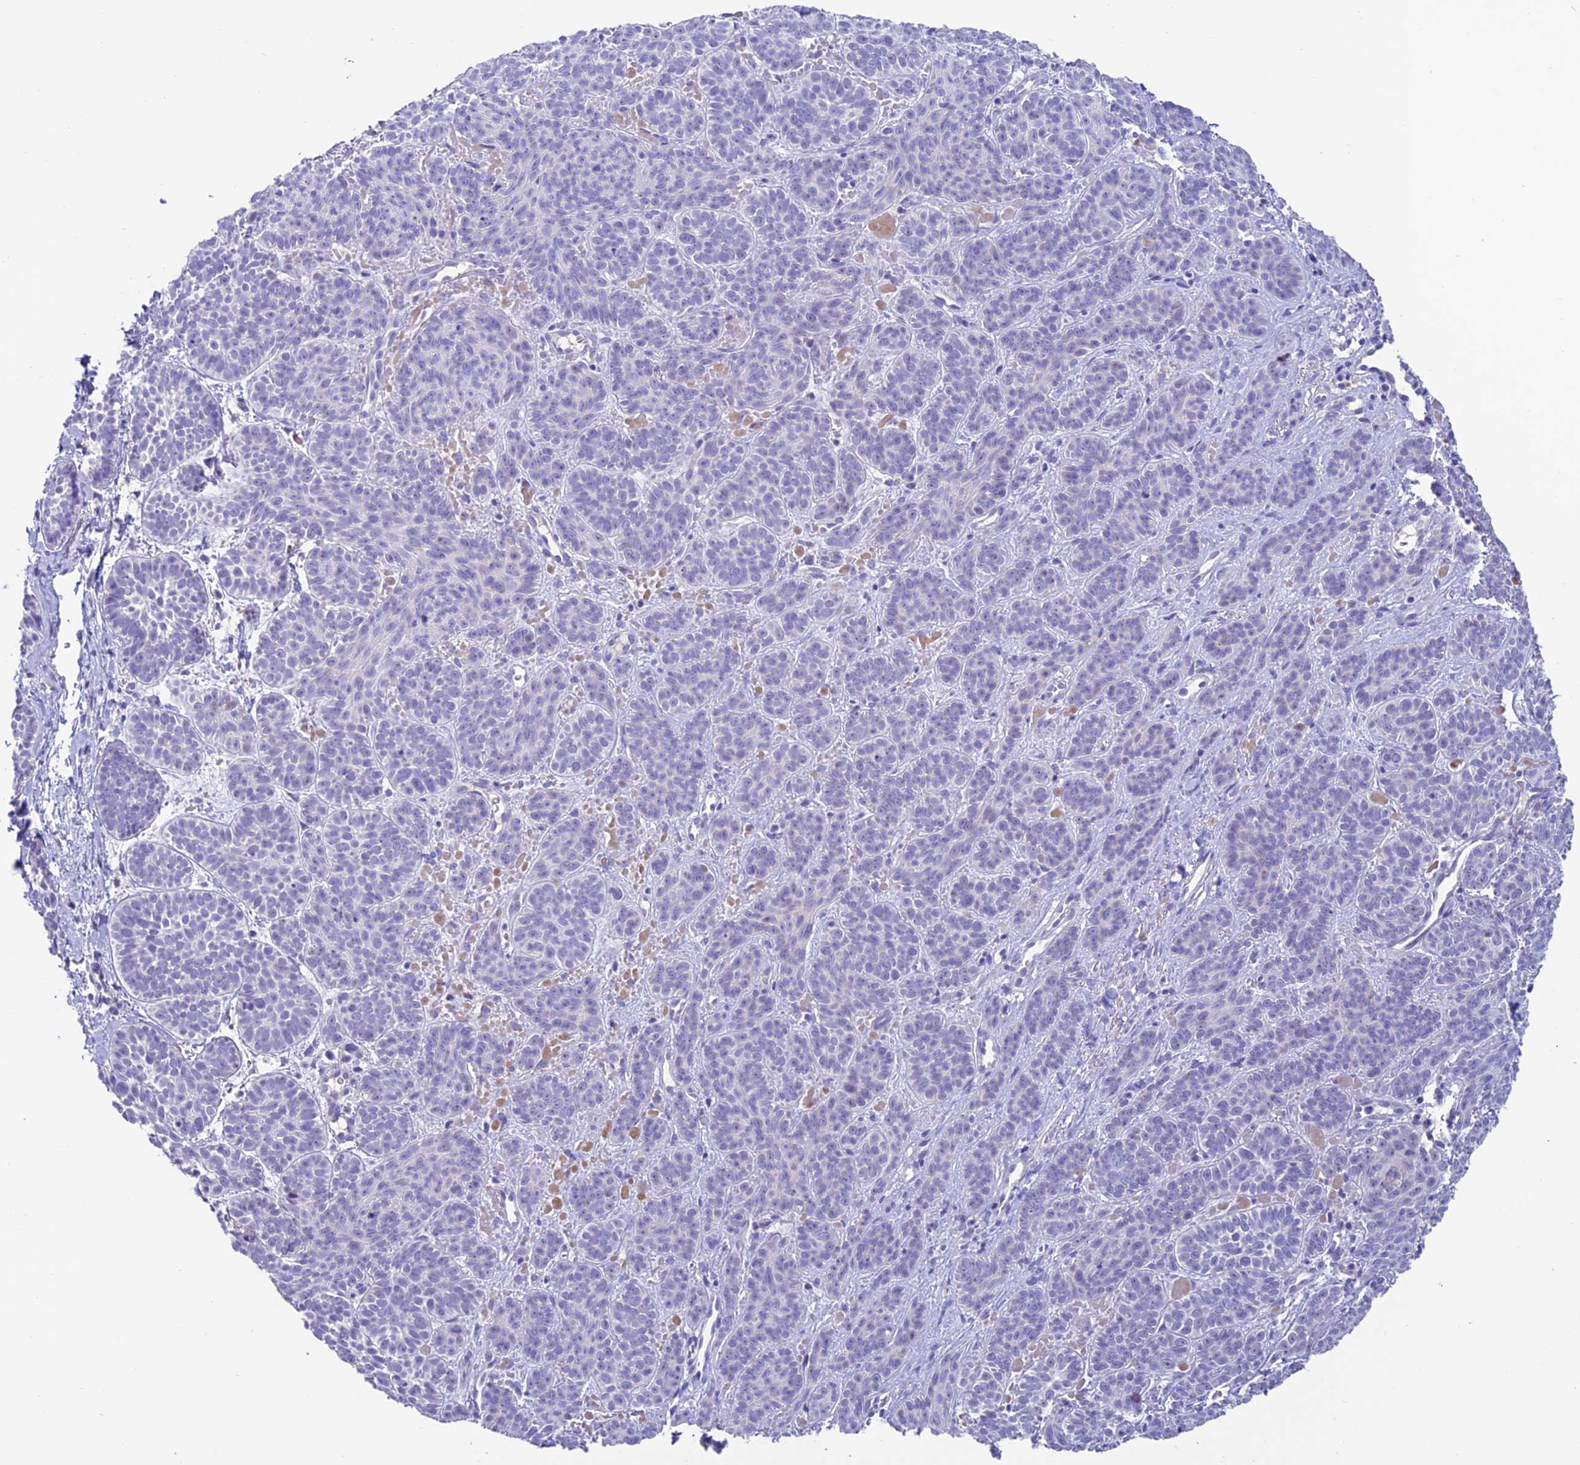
{"staining": {"intensity": "negative", "quantity": "none", "location": "none"}, "tissue": "skin cancer", "cell_type": "Tumor cells", "image_type": "cancer", "snomed": [{"axis": "morphology", "description": "Basal cell carcinoma"}, {"axis": "topography", "description": "Skin"}], "caption": "This is an IHC histopathology image of human skin cancer. There is no positivity in tumor cells.", "gene": "SLC10A1", "patient": {"sex": "male", "age": 85}}